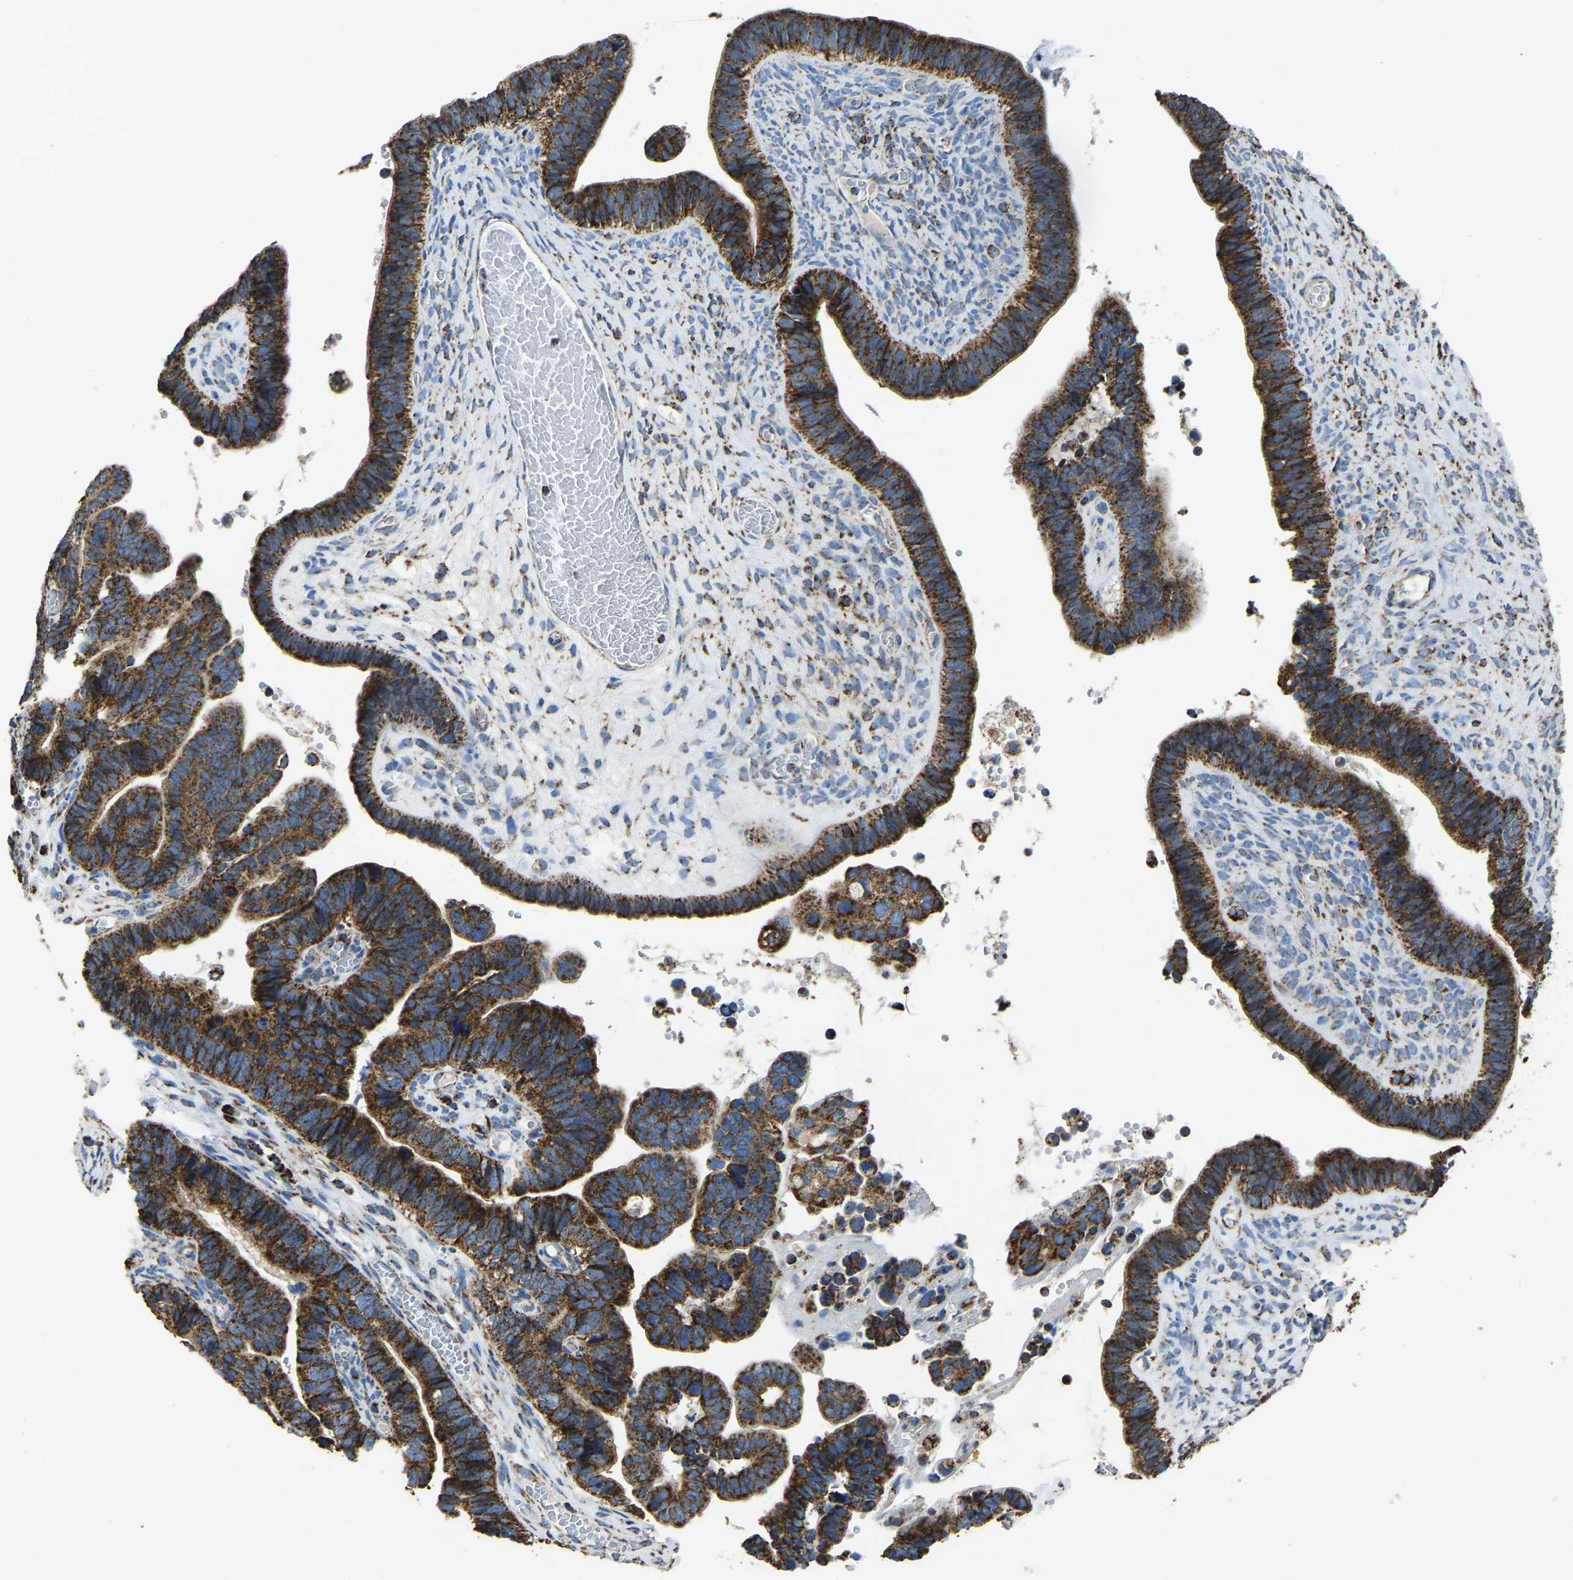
{"staining": {"intensity": "strong", "quantity": ">75%", "location": "cytoplasmic/membranous"}, "tissue": "ovarian cancer", "cell_type": "Tumor cells", "image_type": "cancer", "snomed": [{"axis": "morphology", "description": "Cystadenocarcinoma, serous, NOS"}, {"axis": "topography", "description": "Ovary"}], "caption": "Serous cystadenocarcinoma (ovarian) stained with DAB (3,3'-diaminobenzidine) immunohistochemistry exhibits high levels of strong cytoplasmic/membranous expression in about >75% of tumor cells.", "gene": "ETFA", "patient": {"sex": "female", "age": 56}}